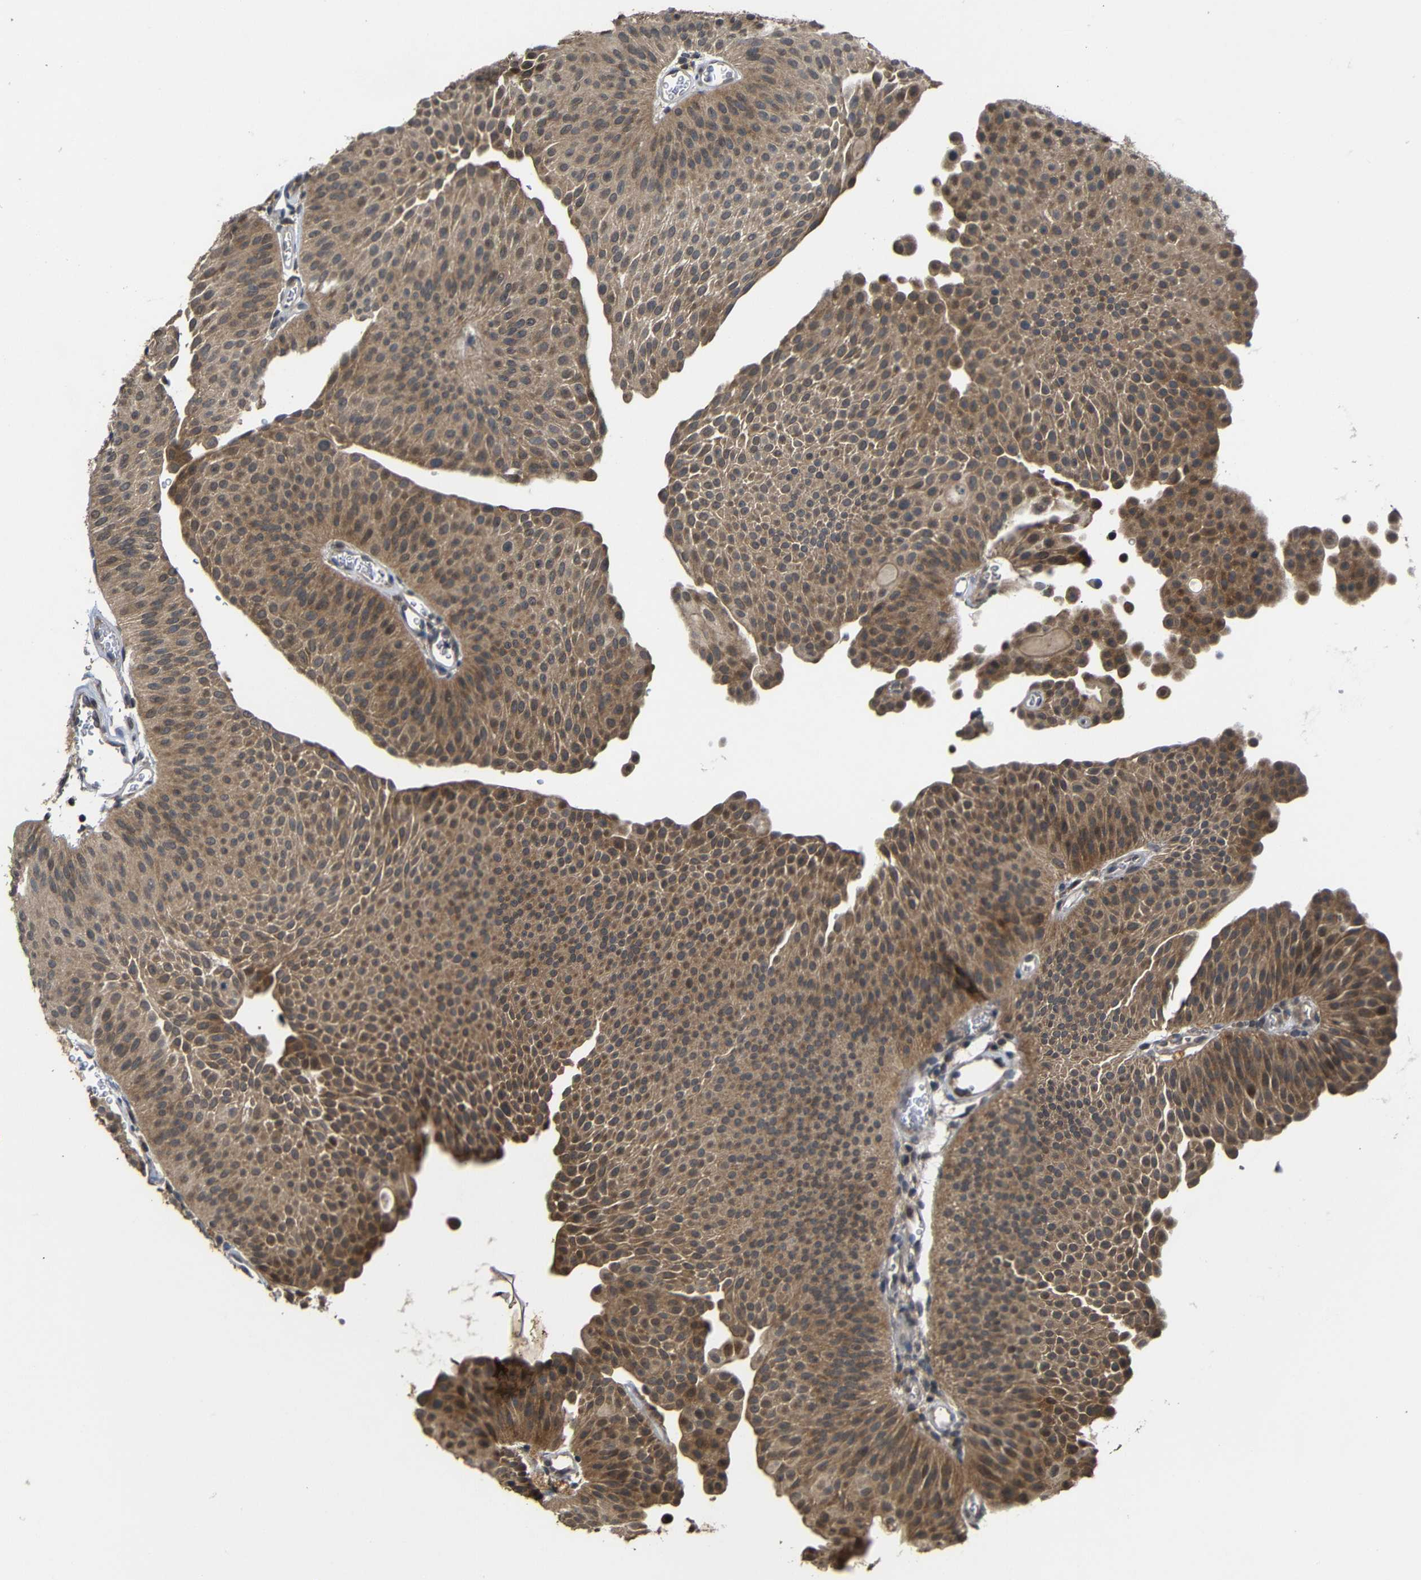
{"staining": {"intensity": "moderate", "quantity": ">75%", "location": "cytoplasmic/membranous"}, "tissue": "urothelial cancer", "cell_type": "Tumor cells", "image_type": "cancer", "snomed": [{"axis": "morphology", "description": "Urothelial carcinoma, Low grade"}, {"axis": "topography", "description": "Urinary bladder"}], "caption": "This histopathology image reveals urothelial cancer stained with immunohistochemistry to label a protein in brown. The cytoplasmic/membranous of tumor cells show moderate positivity for the protein. Nuclei are counter-stained blue.", "gene": "ATG12", "patient": {"sex": "female", "age": 60}}